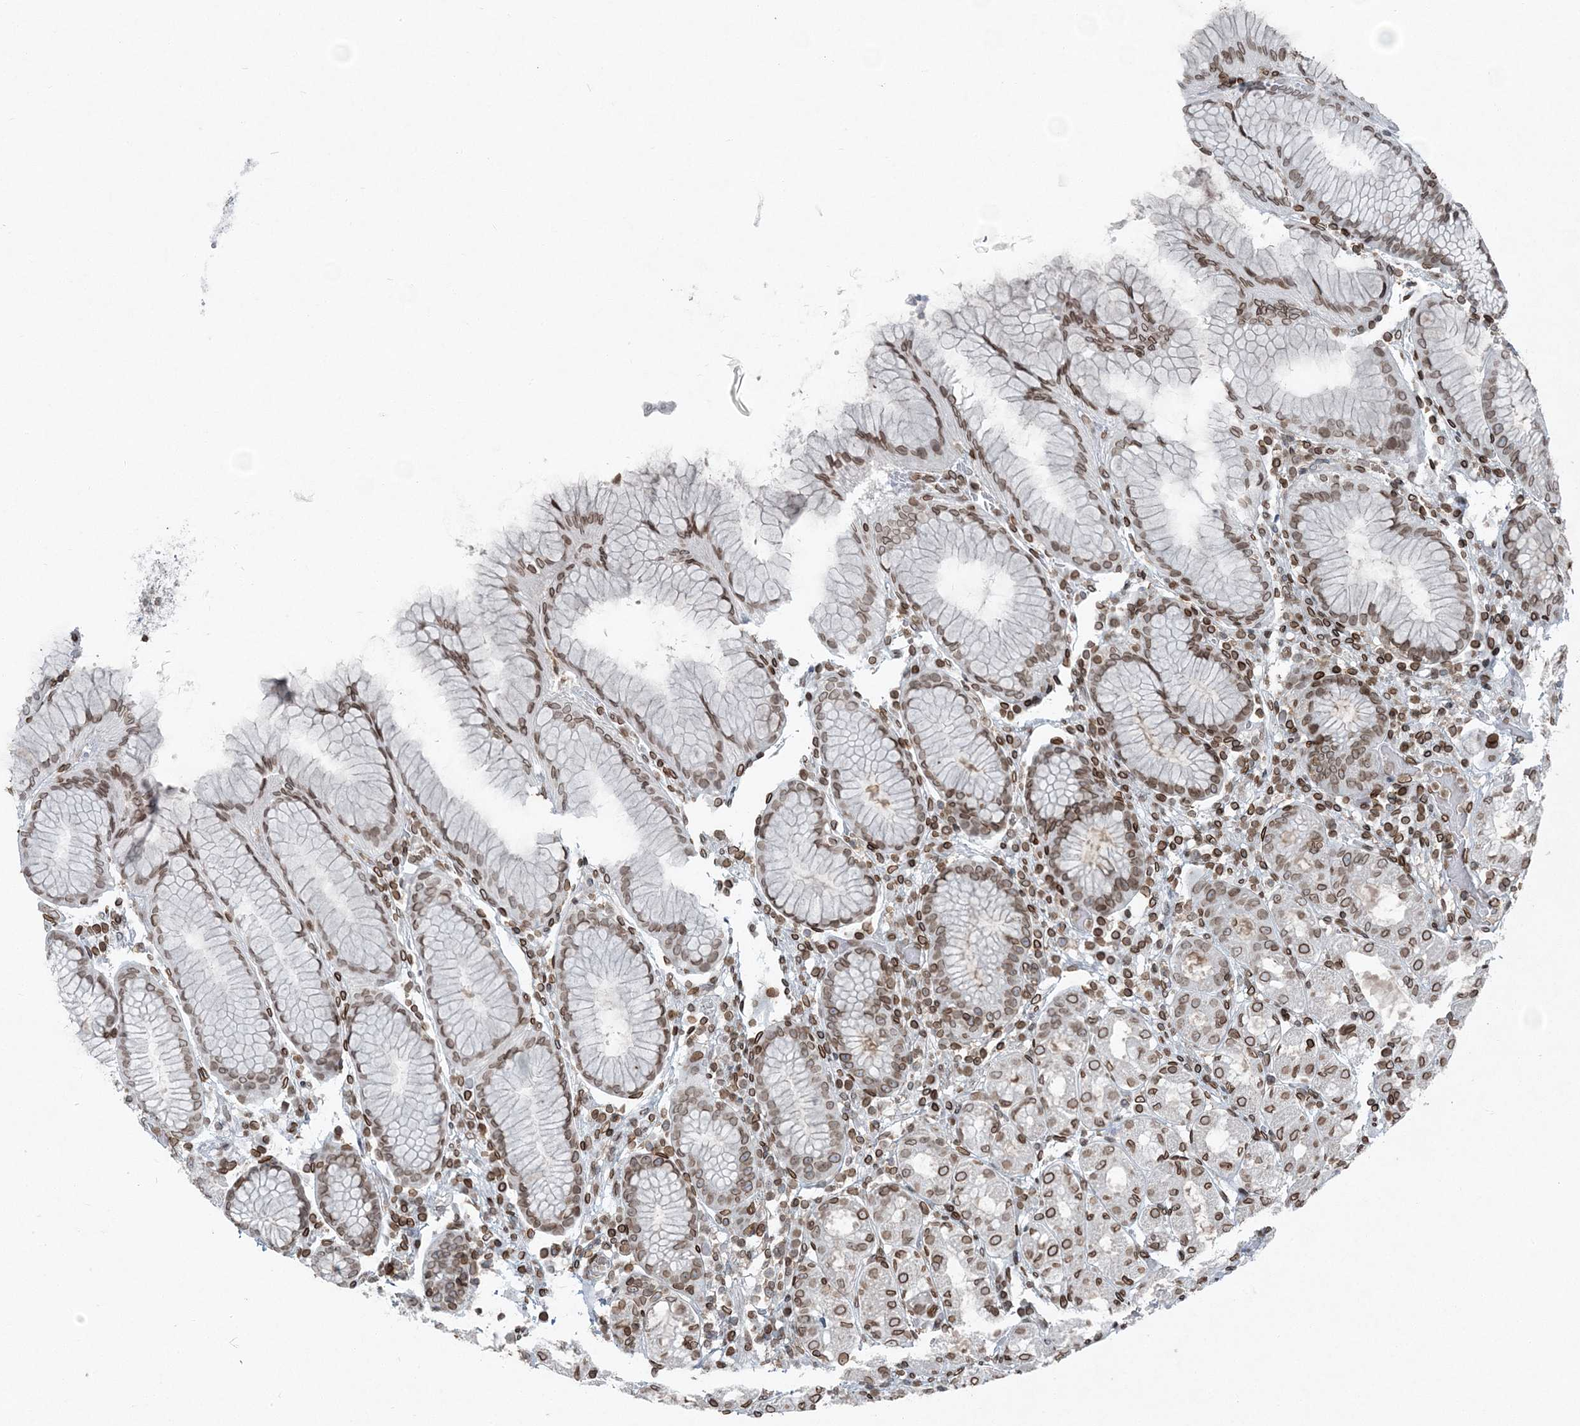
{"staining": {"intensity": "moderate", "quantity": ">75%", "location": "cytoplasmic/membranous,nuclear"}, "tissue": "stomach", "cell_type": "Glandular cells", "image_type": "normal", "snomed": [{"axis": "morphology", "description": "Normal tissue, NOS"}, {"axis": "topography", "description": "Stomach, lower"}], "caption": "Protein analysis of normal stomach exhibits moderate cytoplasmic/membranous,nuclear staining in about >75% of glandular cells.", "gene": "GJD4", "patient": {"sex": "female", "age": 56}}